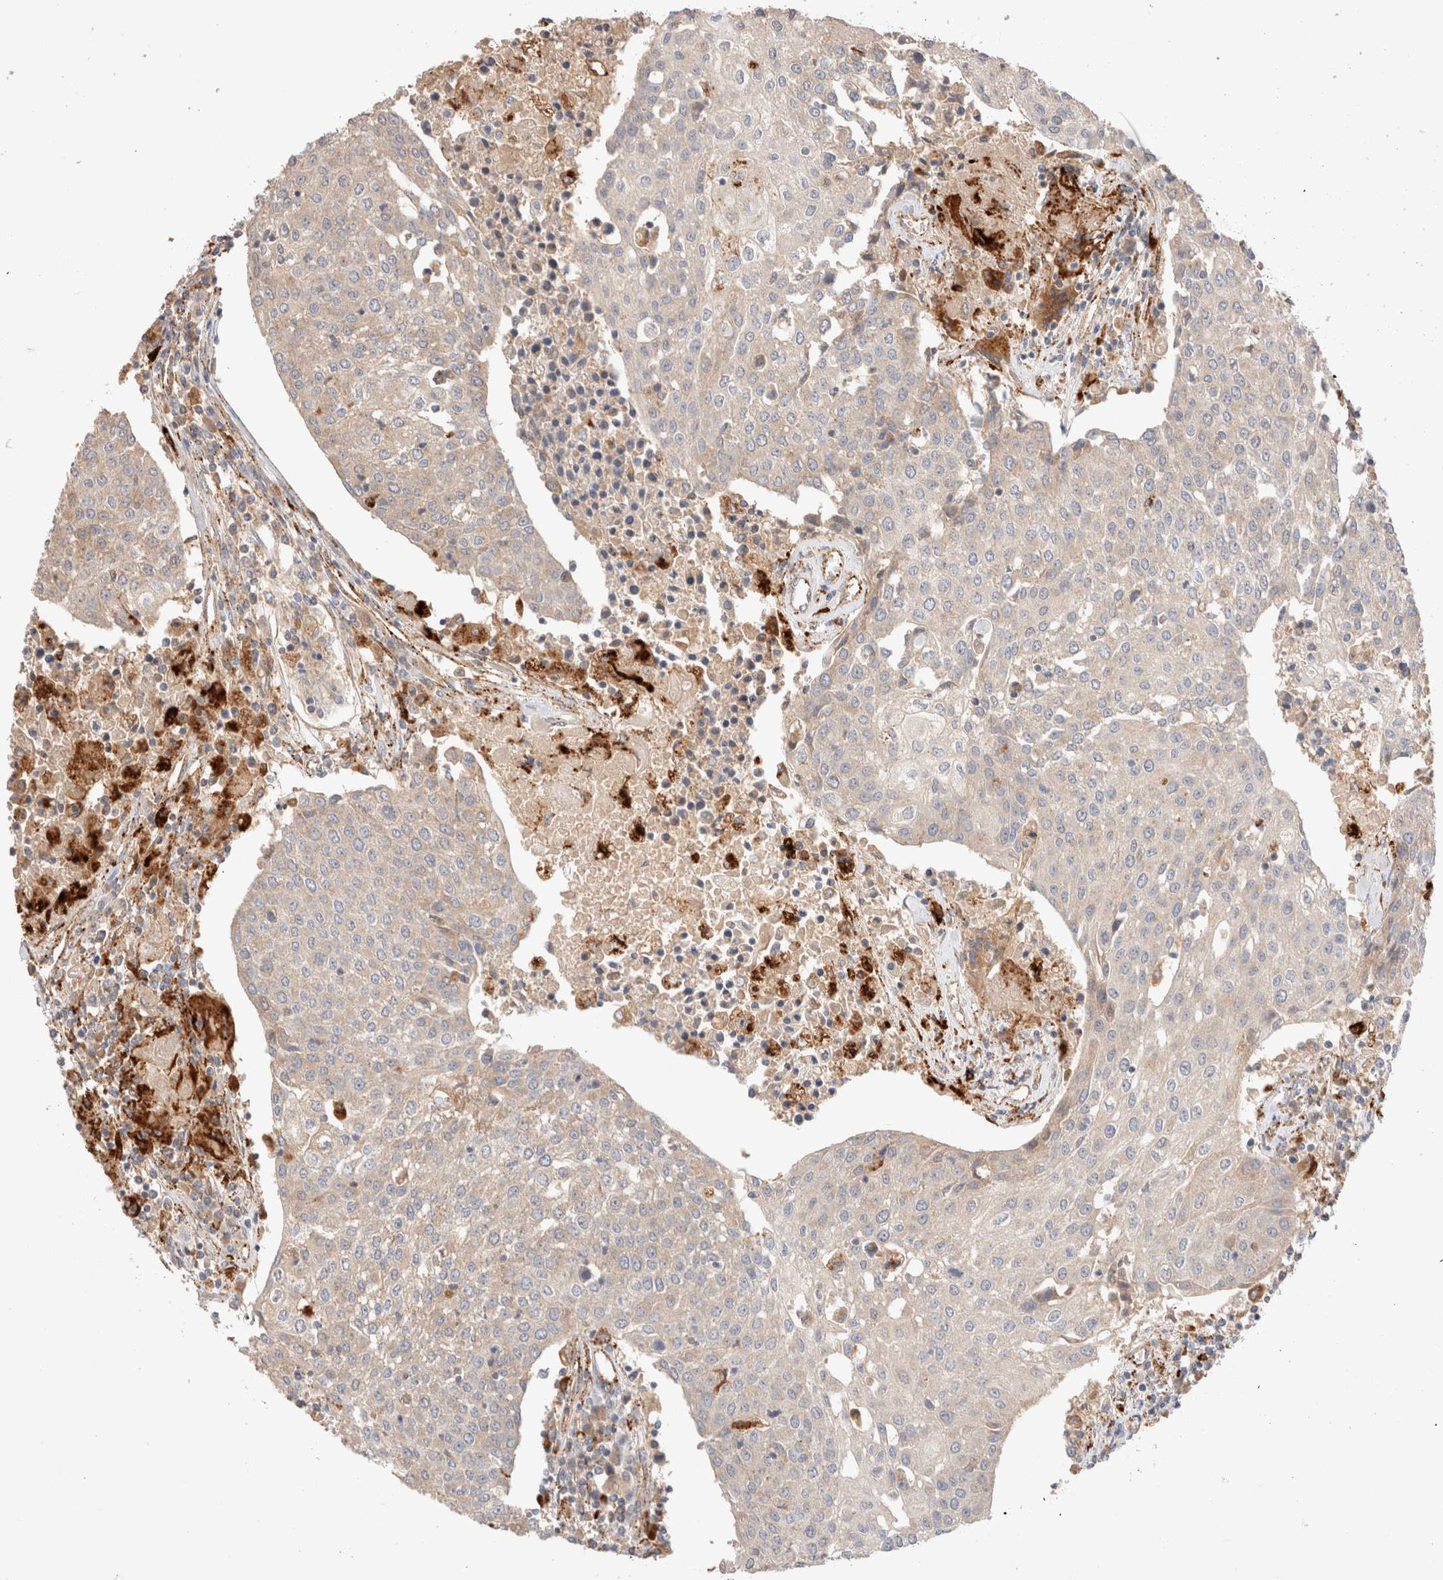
{"staining": {"intensity": "negative", "quantity": "none", "location": "none"}, "tissue": "urothelial cancer", "cell_type": "Tumor cells", "image_type": "cancer", "snomed": [{"axis": "morphology", "description": "Urothelial carcinoma, High grade"}, {"axis": "topography", "description": "Urinary bladder"}], "caption": "Immunohistochemical staining of human urothelial carcinoma (high-grade) reveals no significant positivity in tumor cells.", "gene": "RABEPK", "patient": {"sex": "female", "age": 85}}